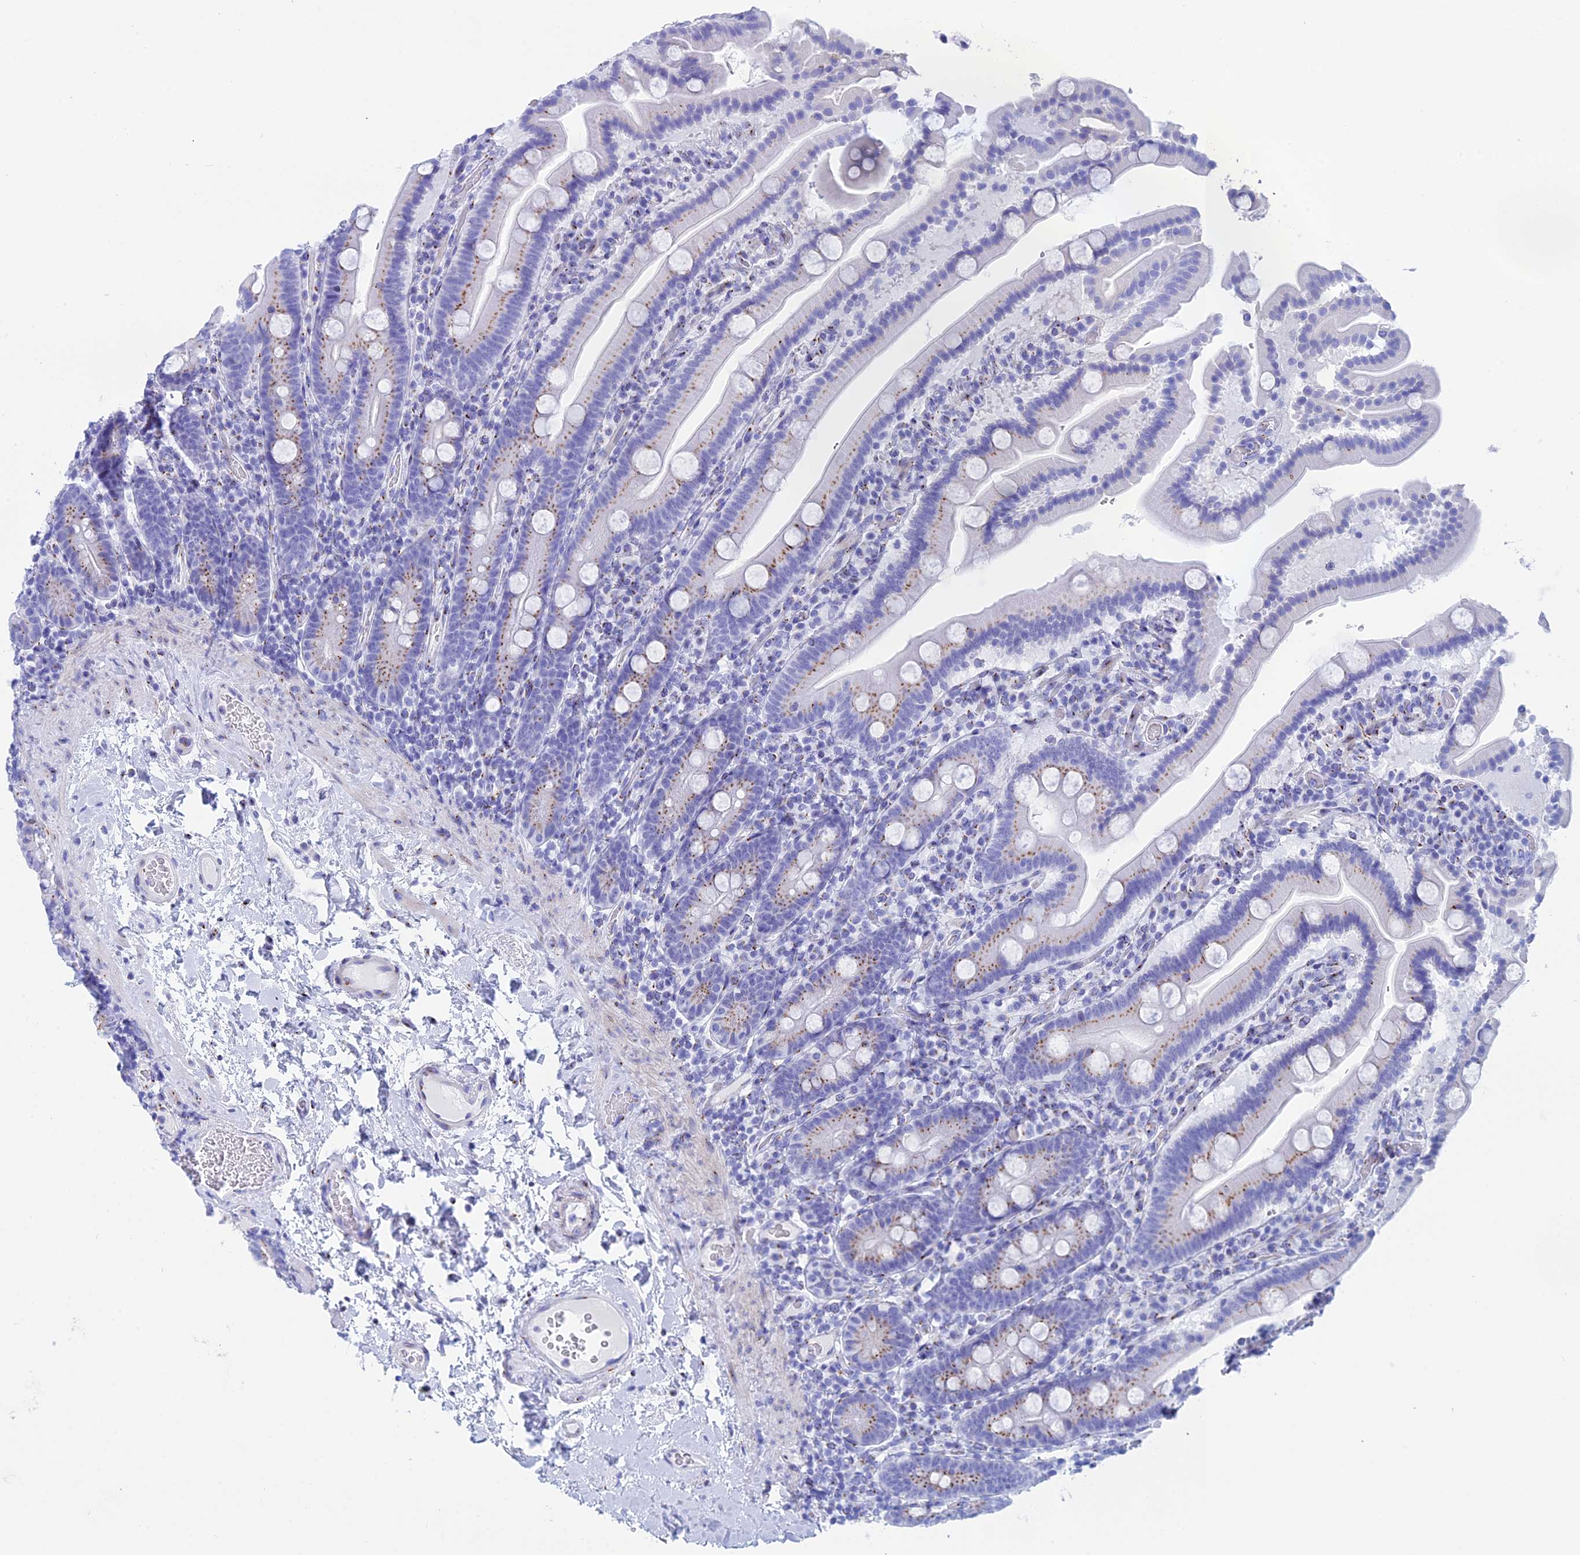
{"staining": {"intensity": "moderate", "quantity": "<25%", "location": "cytoplasmic/membranous"}, "tissue": "duodenum", "cell_type": "Glandular cells", "image_type": "normal", "snomed": [{"axis": "morphology", "description": "Normal tissue, NOS"}, {"axis": "topography", "description": "Duodenum"}], "caption": "Protein expression analysis of benign duodenum exhibits moderate cytoplasmic/membranous expression in about <25% of glandular cells. (DAB IHC with brightfield microscopy, high magnification).", "gene": "ERICH4", "patient": {"sex": "male", "age": 55}}